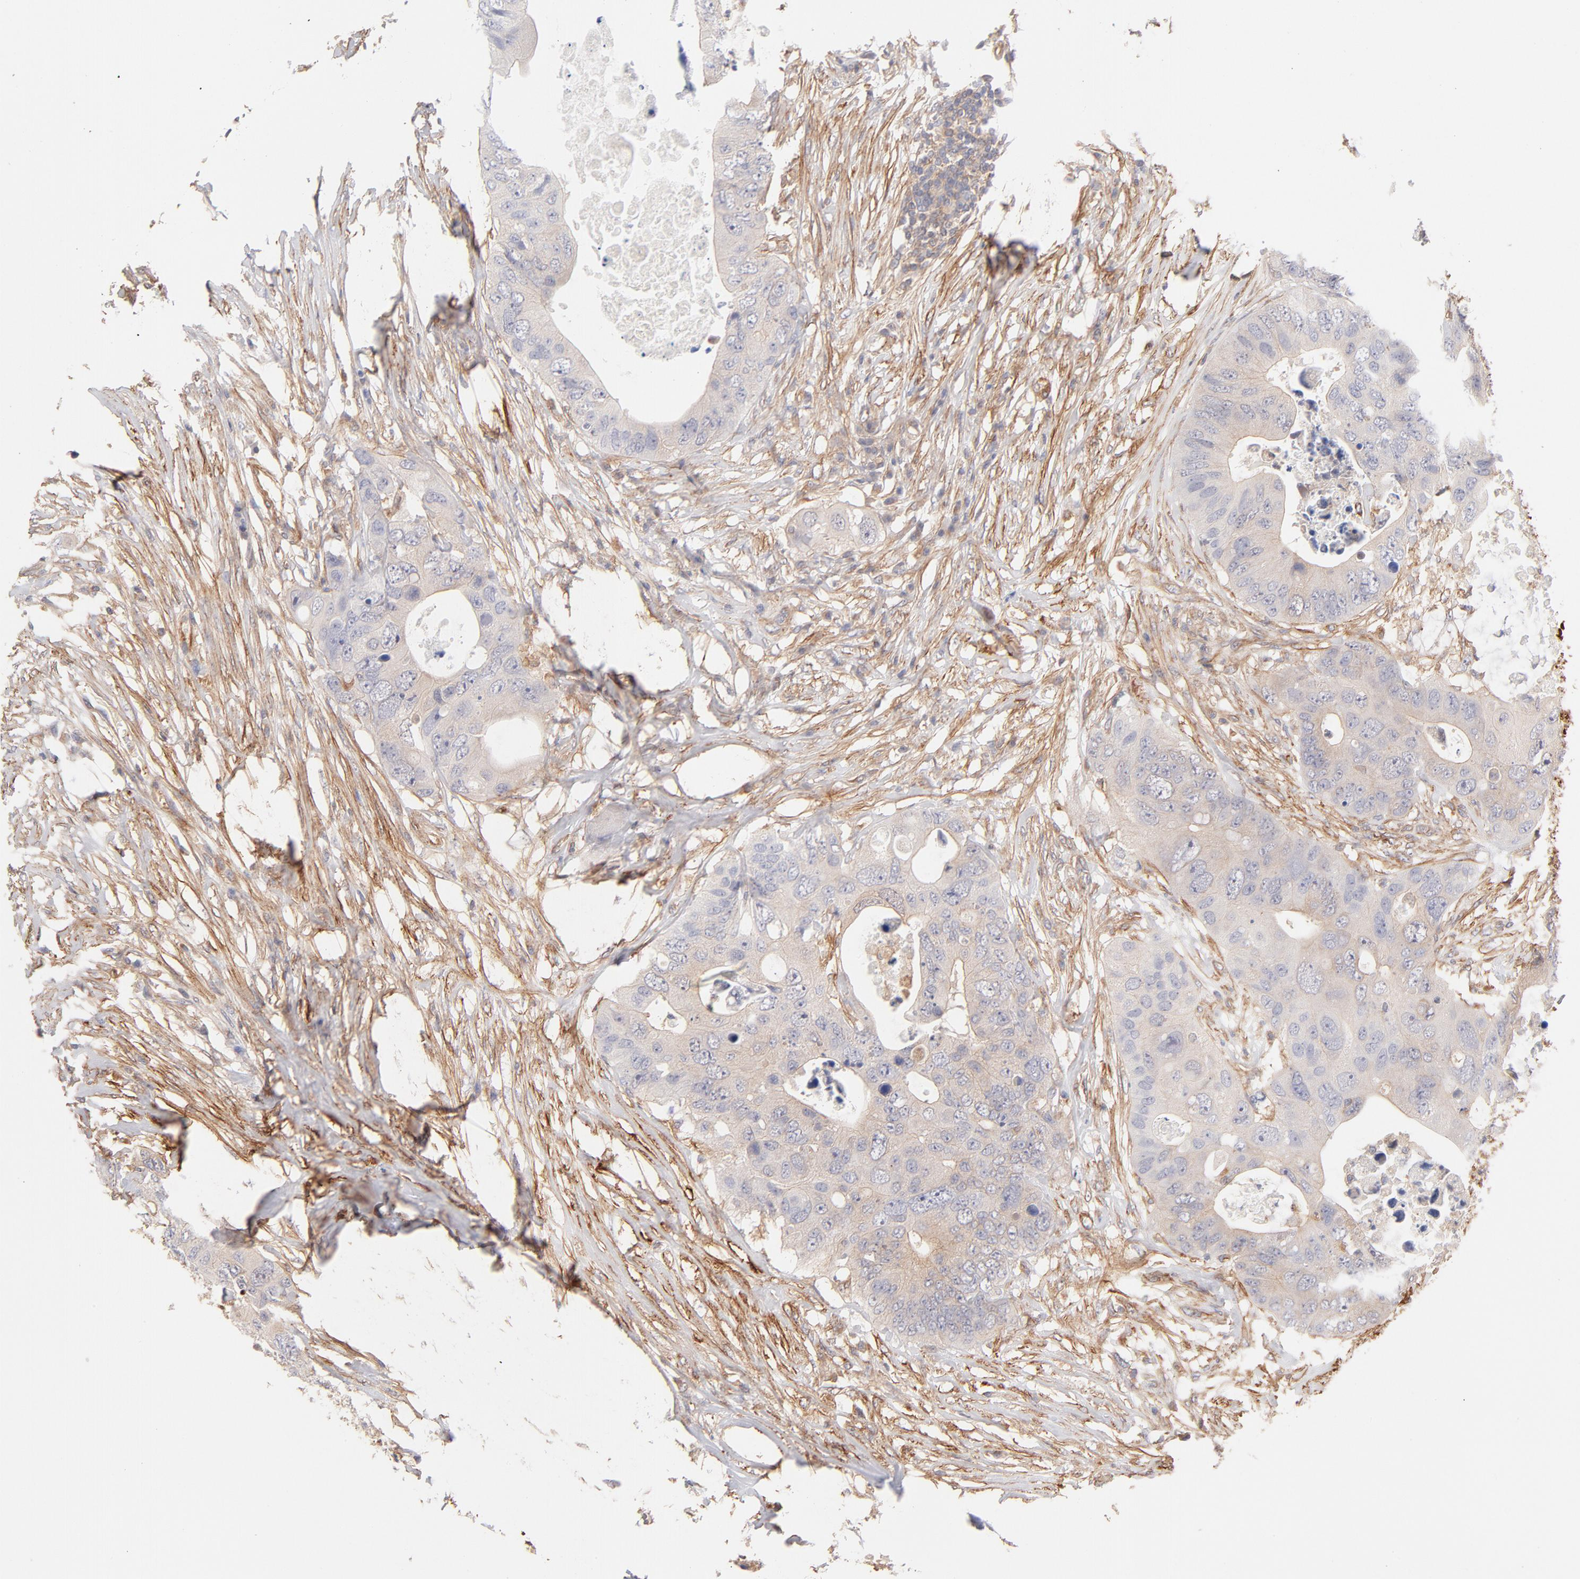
{"staining": {"intensity": "negative", "quantity": "none", "location": "none"}, "tissue": "colorectal cancer", "cell_type": "Tumor cells", "image_type": "cancer", "snomed": [{"axis": "morphology", "description": "Adenocarcinoma, NOS"}, {"axis": "topography", "description": "Colon"}], "caption": "This is an immunohistochemistry (IHC) image of colorectal adenocarcinoma. There is no positivity in tumor cells.", "gene": "LDLRAP1", "patient": {"sex": "male", "age": 71}}